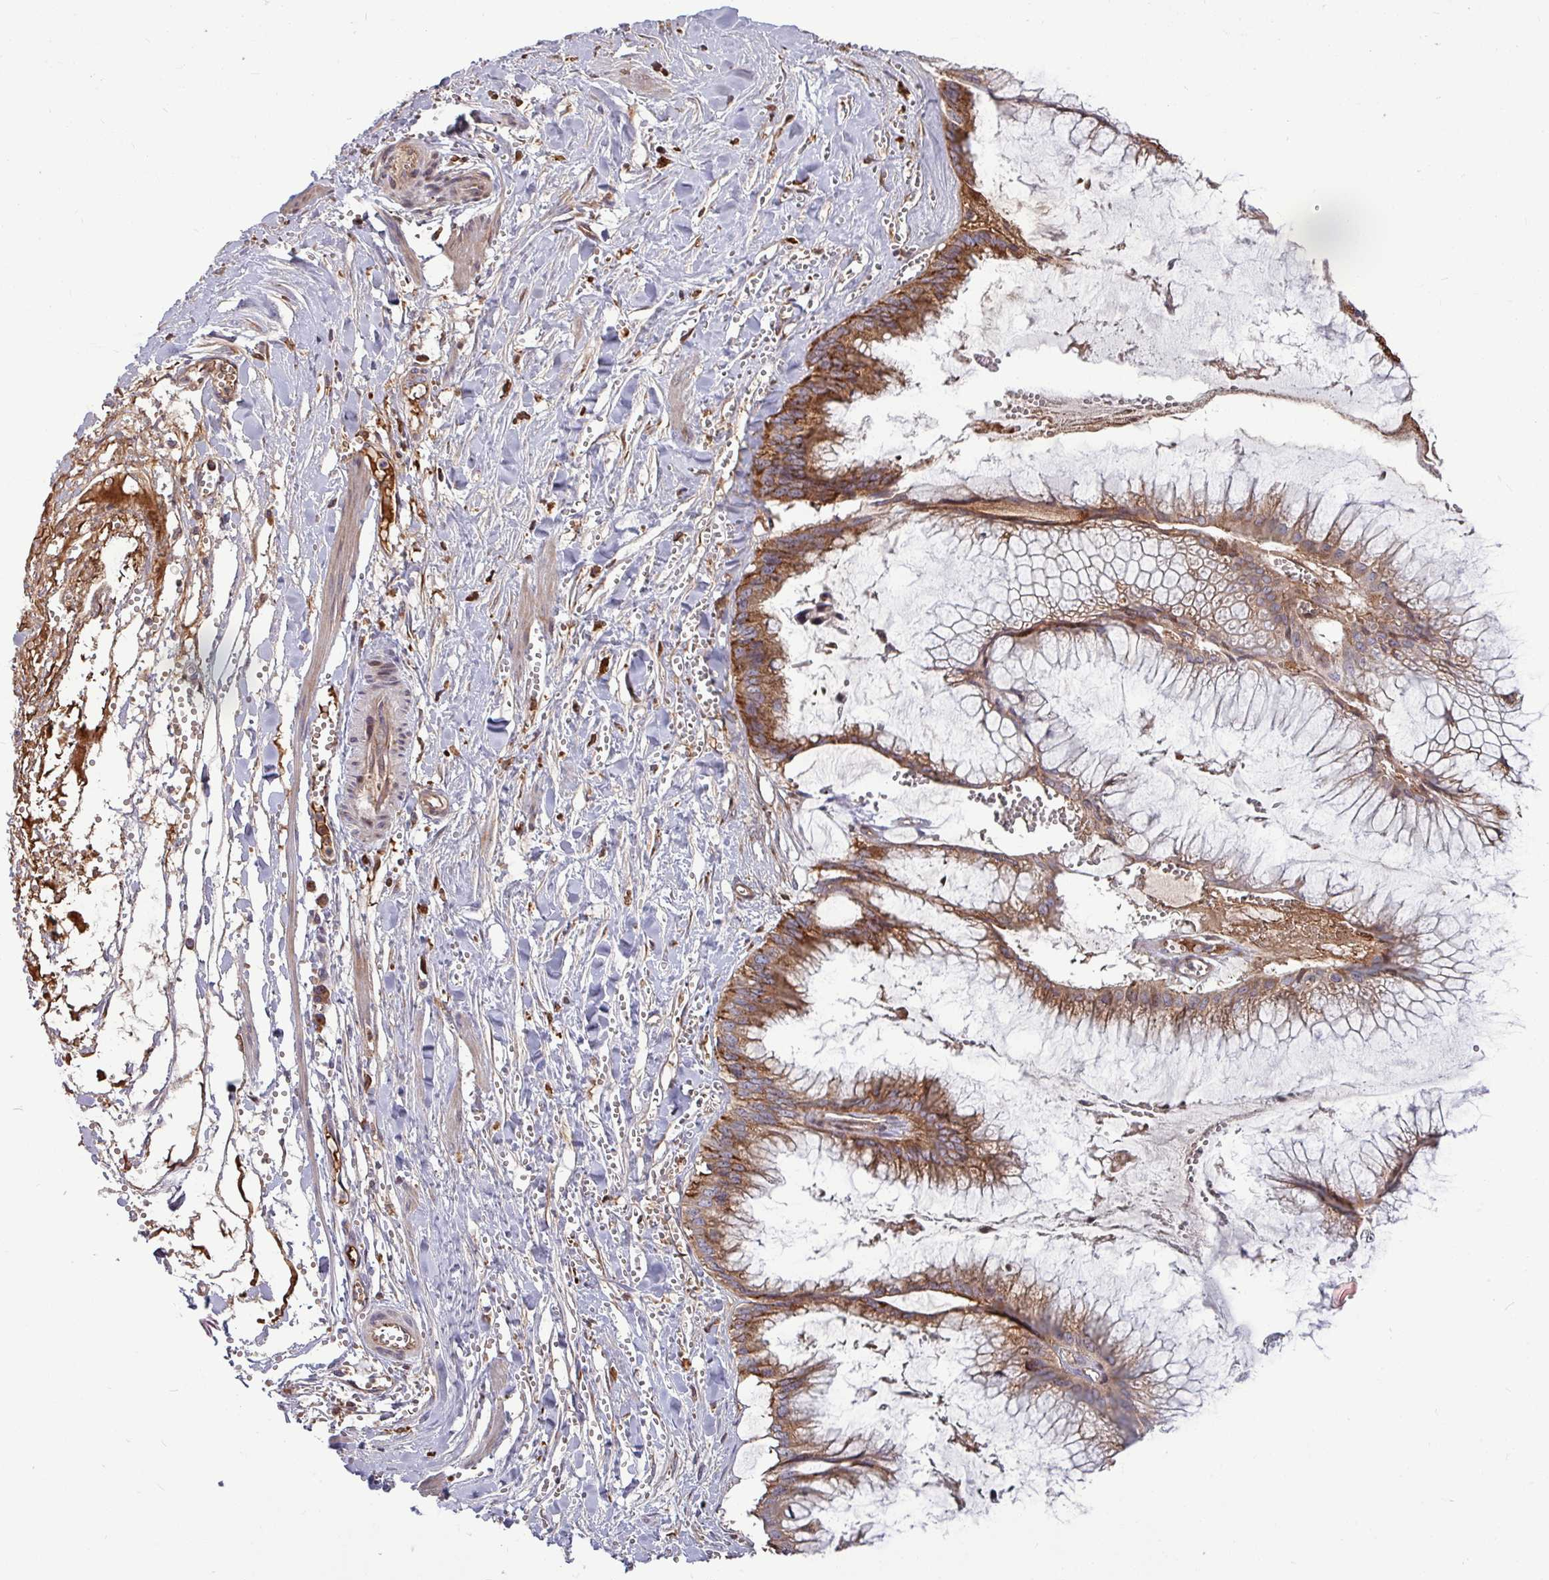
{"staining": {"intensity": "moderate", "quantity": ">75%", "location": "cytoplasmic/membranous"}, "tissue": "ovarian cancer", "cell_type": "Tumor cells", "image_type": "cancer", "snomed": [{"axis": "morphology", "description": "Cystadenocarcinoma, mucinous, NOS"}, {"axis": "topography", "description": "Ovary"}], "caption": "DAB (3,3'-diaminobenzidine) immunohistochemical staining of ovarian cancer exhibits moderate cytoplasmic/membranous protein staining in approximately >75% of tumor cells. The staining was performed using DAB (3,3'-diaminobenzidine), with brown indicating positive protein expression. Nuclei are stained blue with hematoxylin.", "gene": "LSM12", "patient": {"sex": "female", "age": 44}}